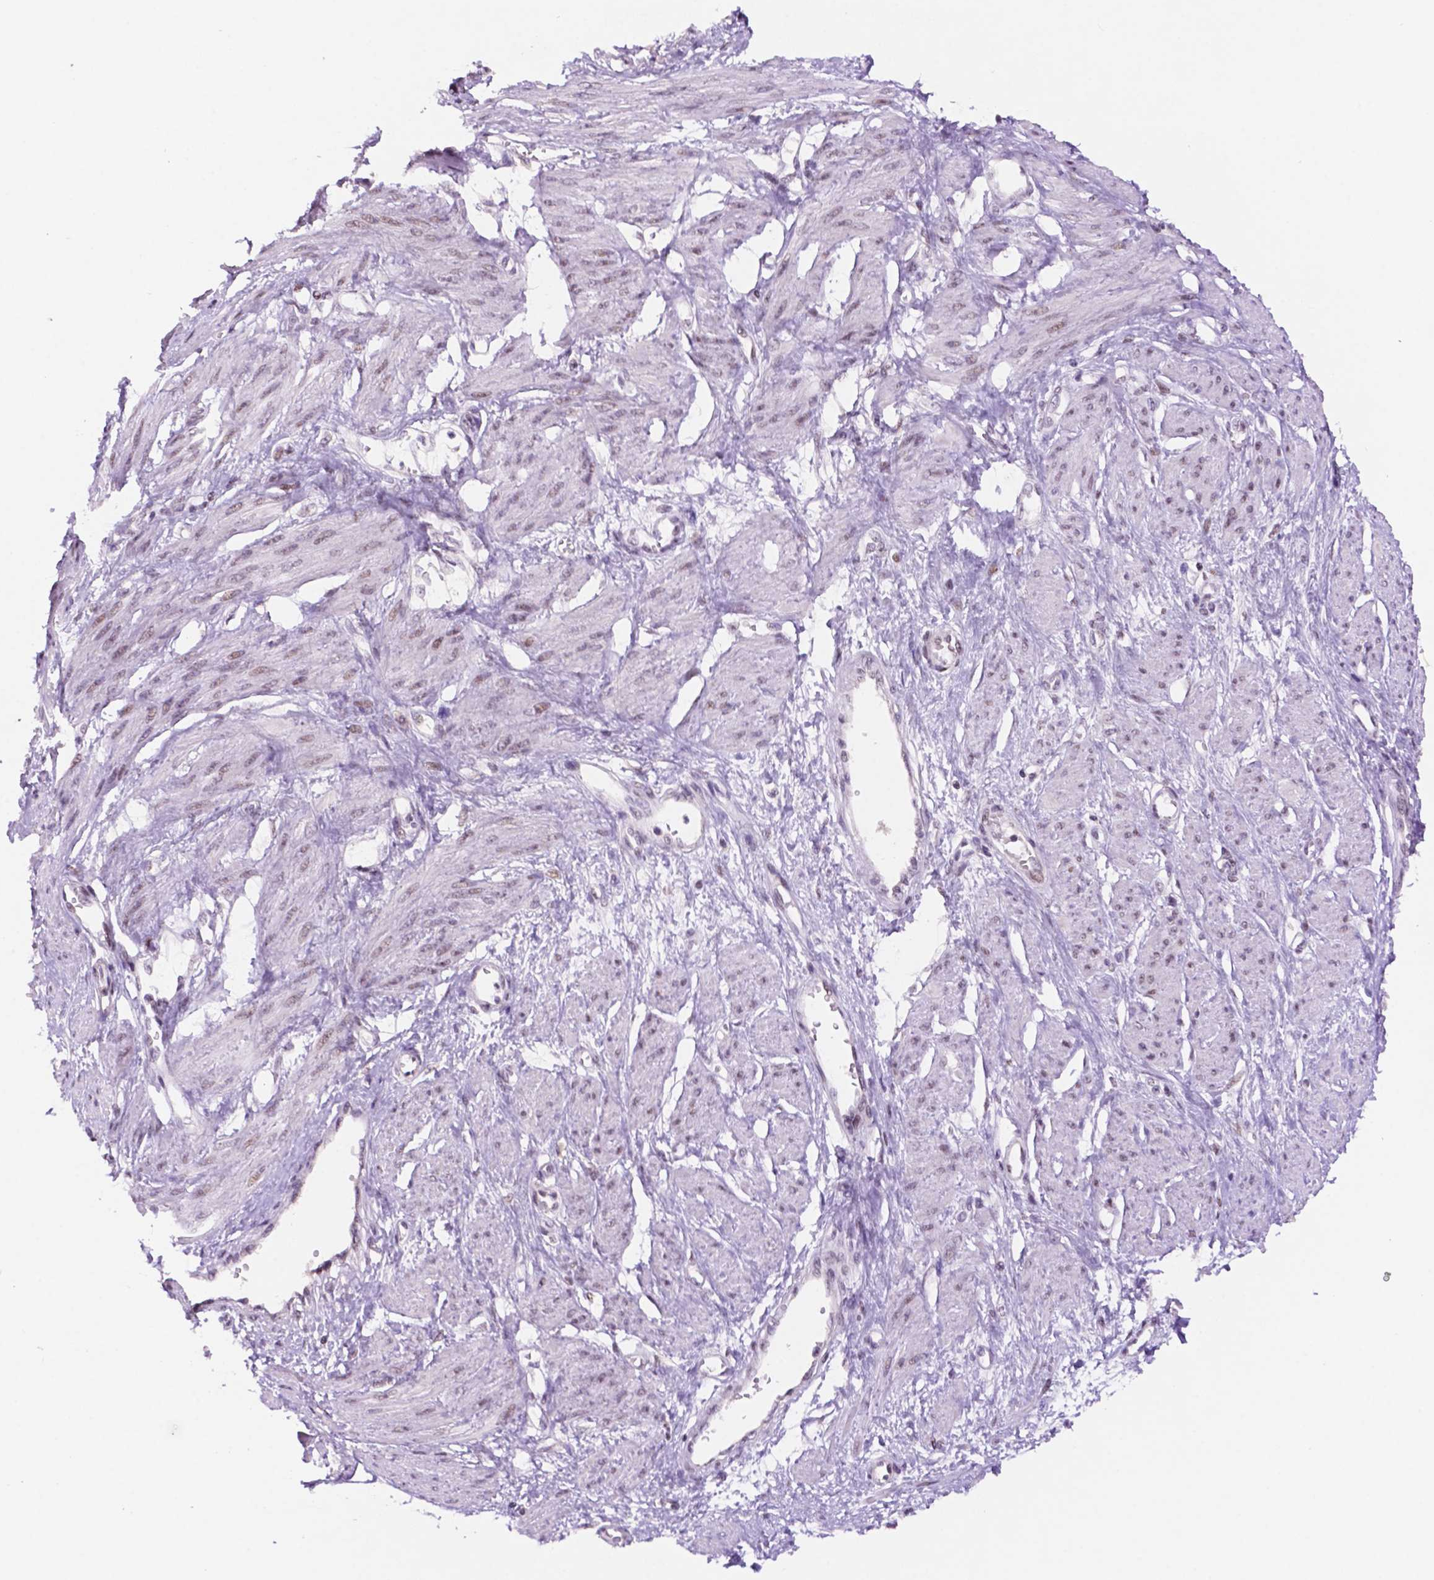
{"staining": {"intensity": "weak", "quantity": "25%-75%", "location": "nuclear"}, "tissue": "smooth muscle", "cell_type": "Smooth muscle cells", "image_type": "normal", "snomed": [{"axis": "morphology", "description": "Normal tissue, NOS"}, {"axis": "topography", "description": "Smooth muscle"}, {"axis": "topography", "description": "Uterus"}], "caption": "Immunohistochemistry micrograph of normal smooth muscle stained for a protein (brown), which shows low levels of weak nuclear staining in about 25%-75% of smooth muscle cells.", "gene": "NCOR1", "patient": {"sex": "female", "age": 39}}